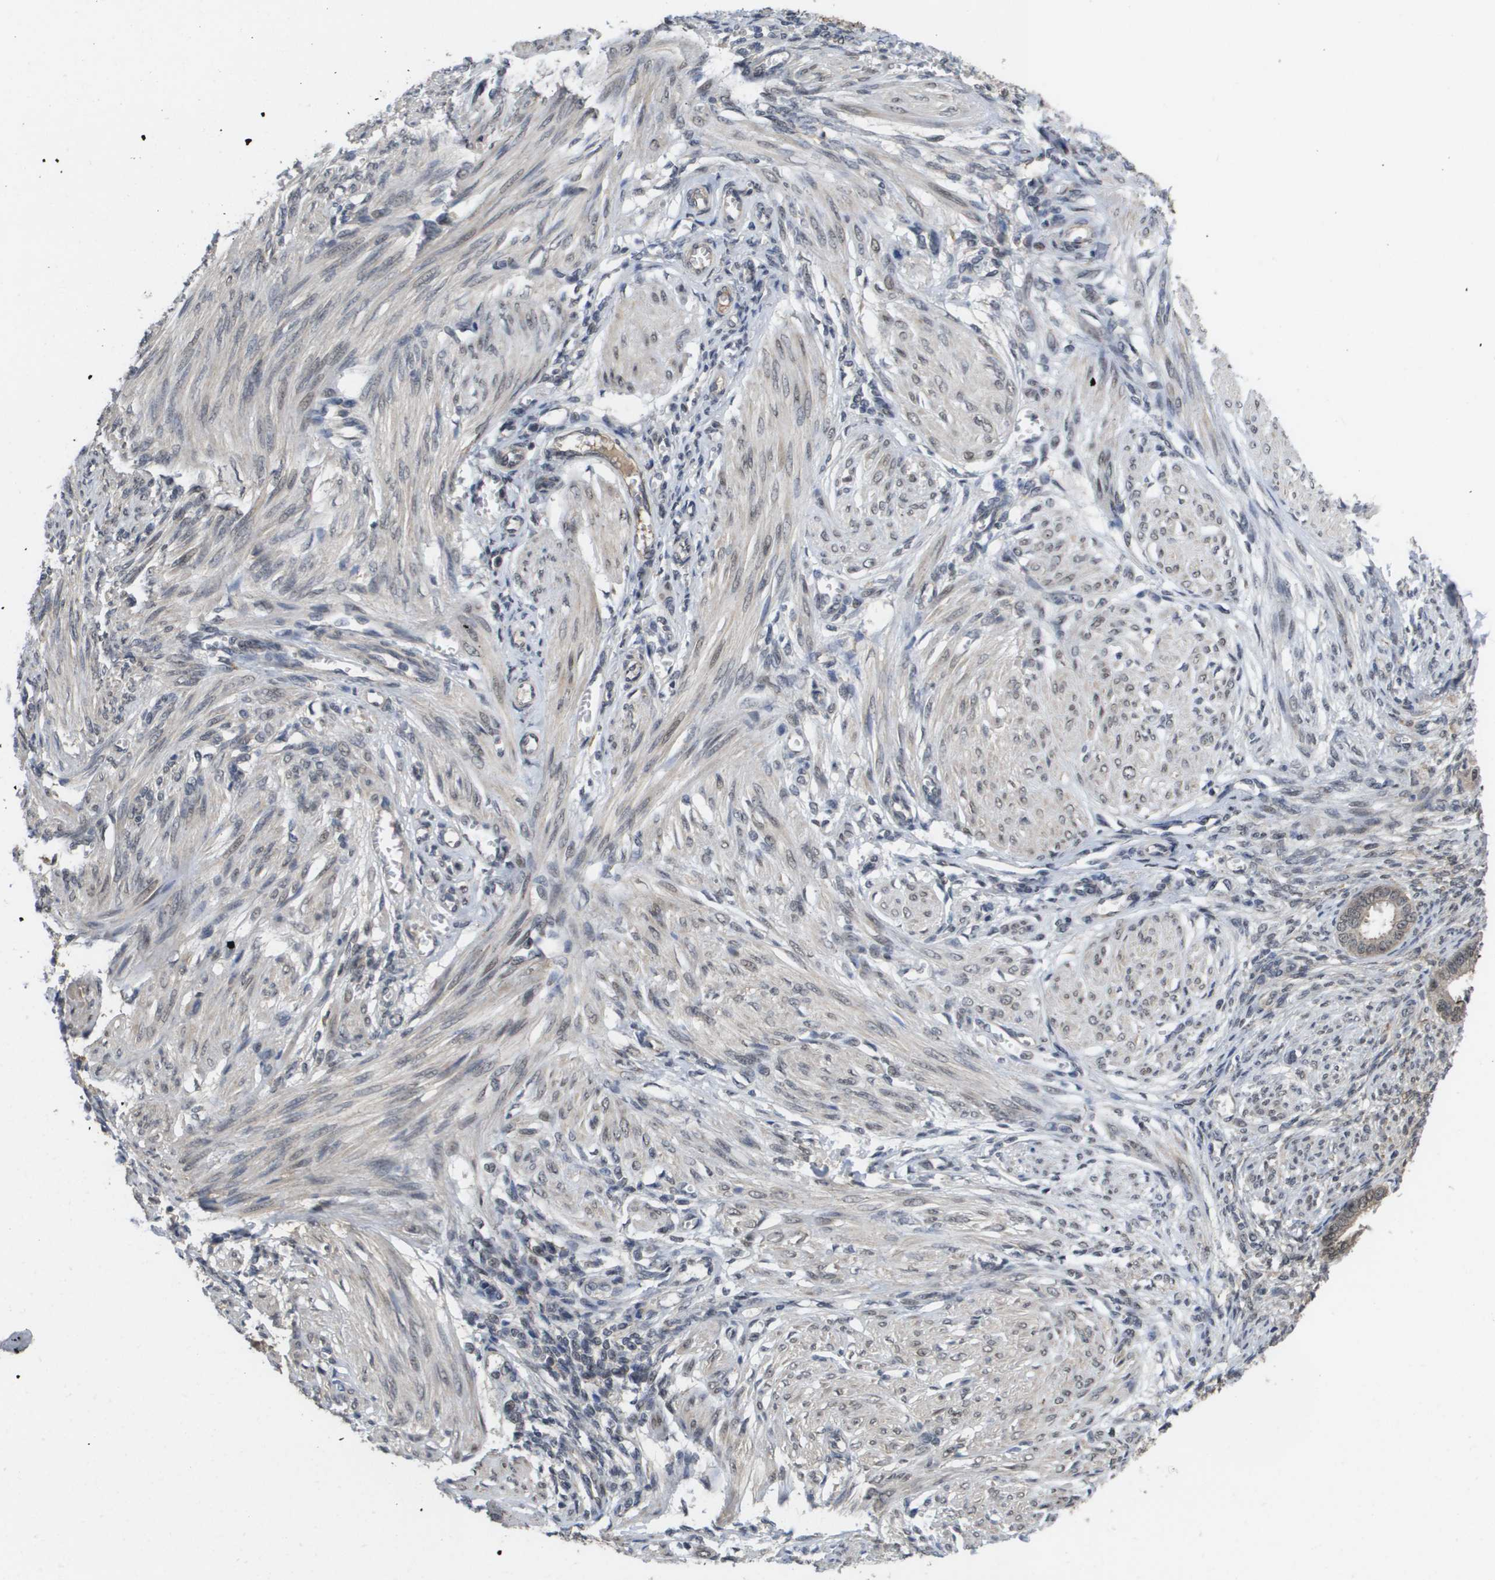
{"staining": {"intensity": "weak", "quantity": "<25%", "location": "nuclear"}, "tissue": "endometrium", "cell_type": "Cells in endometrial stroma", "image_type": "normal", "snomed": [{"axis": "morphology", "description": "Normal tissue, NOS"}, {"axis": "topography", "description": "Endometrium"}], "caption": "The immunohistochemistry photomicrograph has no significant staining in cells in endometrial stroma of endometrium.", "gene": "AMBRA1", "patient": {"sex": "female", "age": 72}}